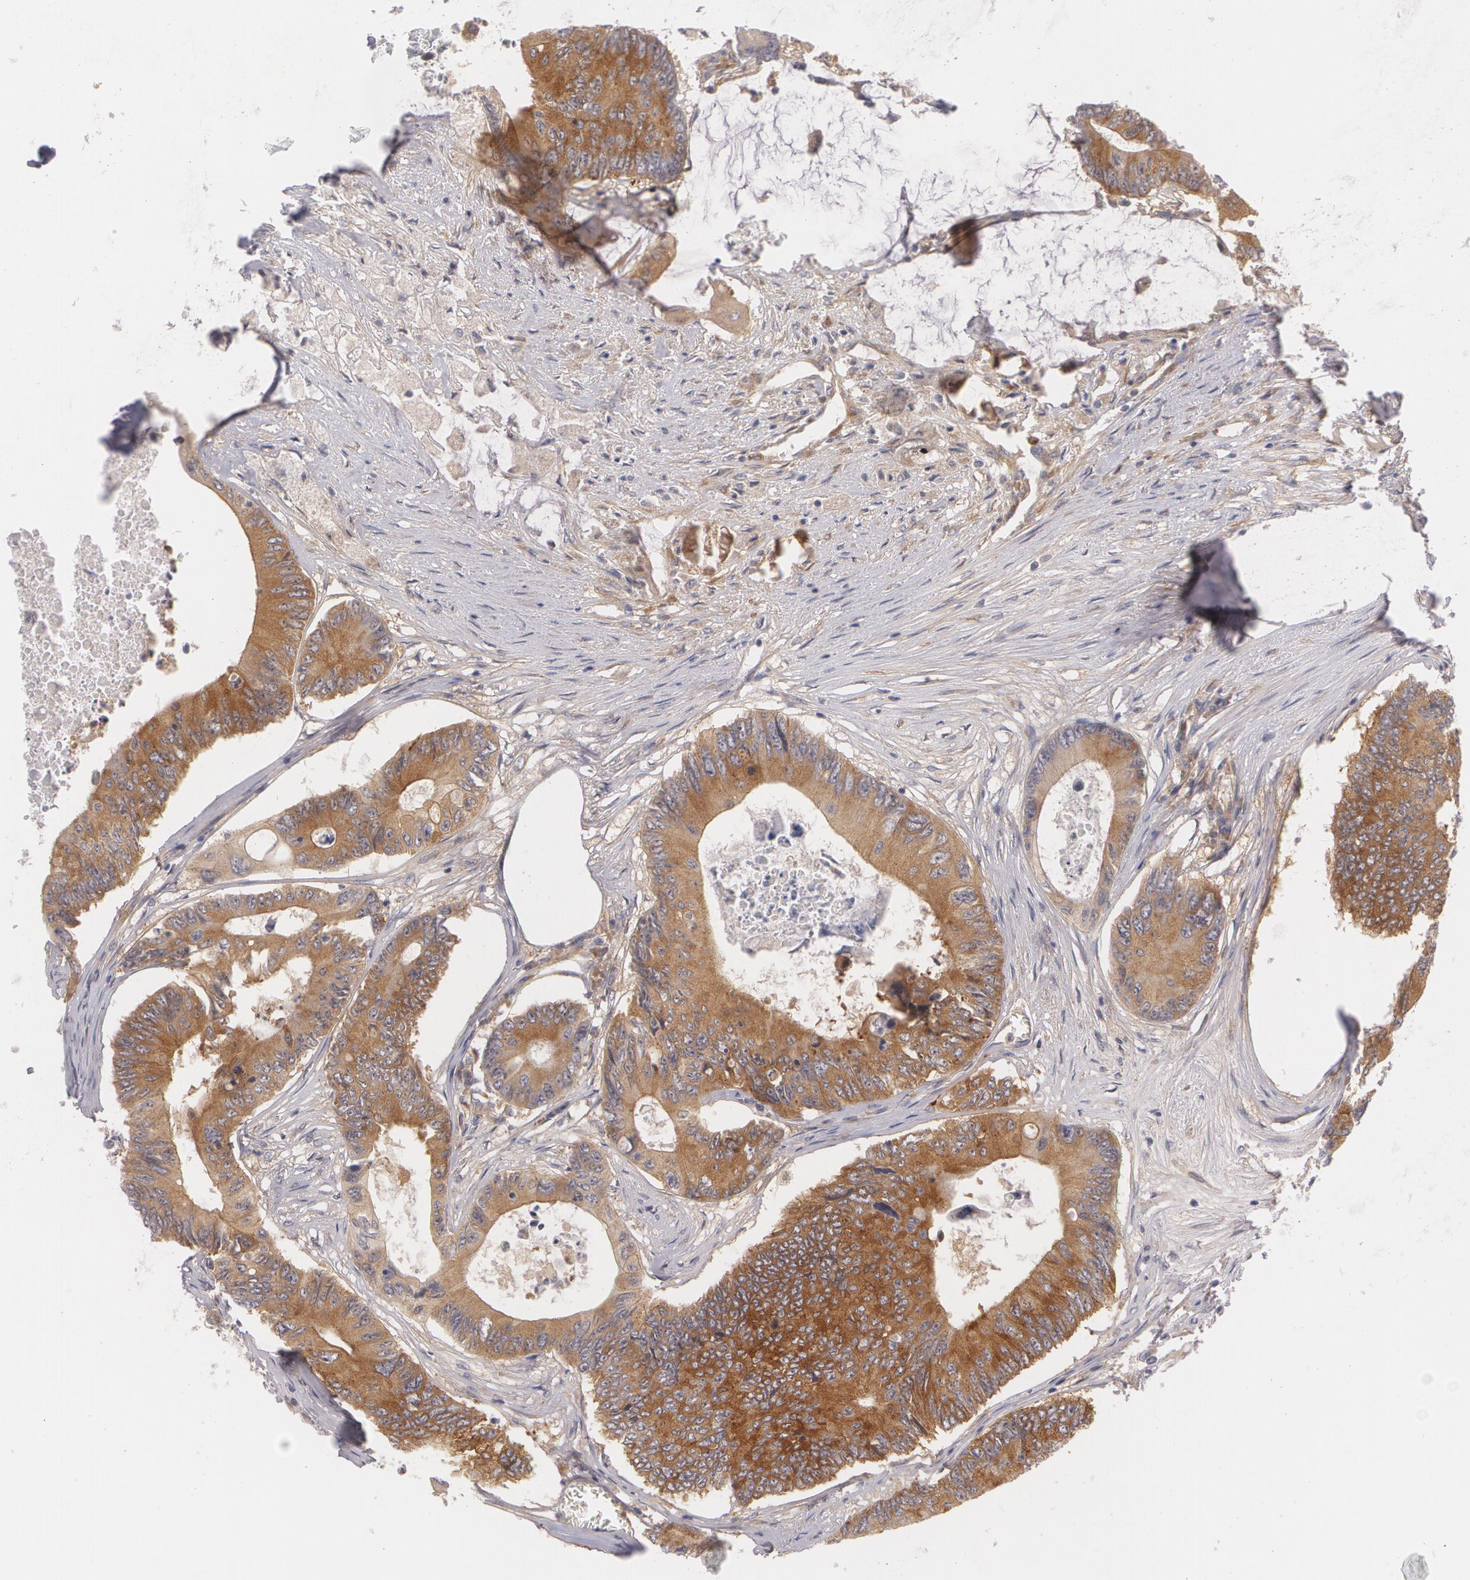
{"staining": {"intensity": "moderate", "quantity": ">75%", "location": "cytoplasmic/membranous"}, "tissue": "colorectal cancer", "cell_type": "Tumor cells", "image_type": "cancer", "snomed": [{"axis": "morphology", "description": "Adenocarcinoma, NOS"}, {"axis": "topography", "description": "Colon"}], "caption": "A photomicrograph showing moderate cytoplasmic/membranous positivity in approximately >75% of tumor cells in colorectal cancer, as visualized by brown immunohistochemical staining.", "gene": "CASK", "patient": {"sex": "male", "age": 65}}